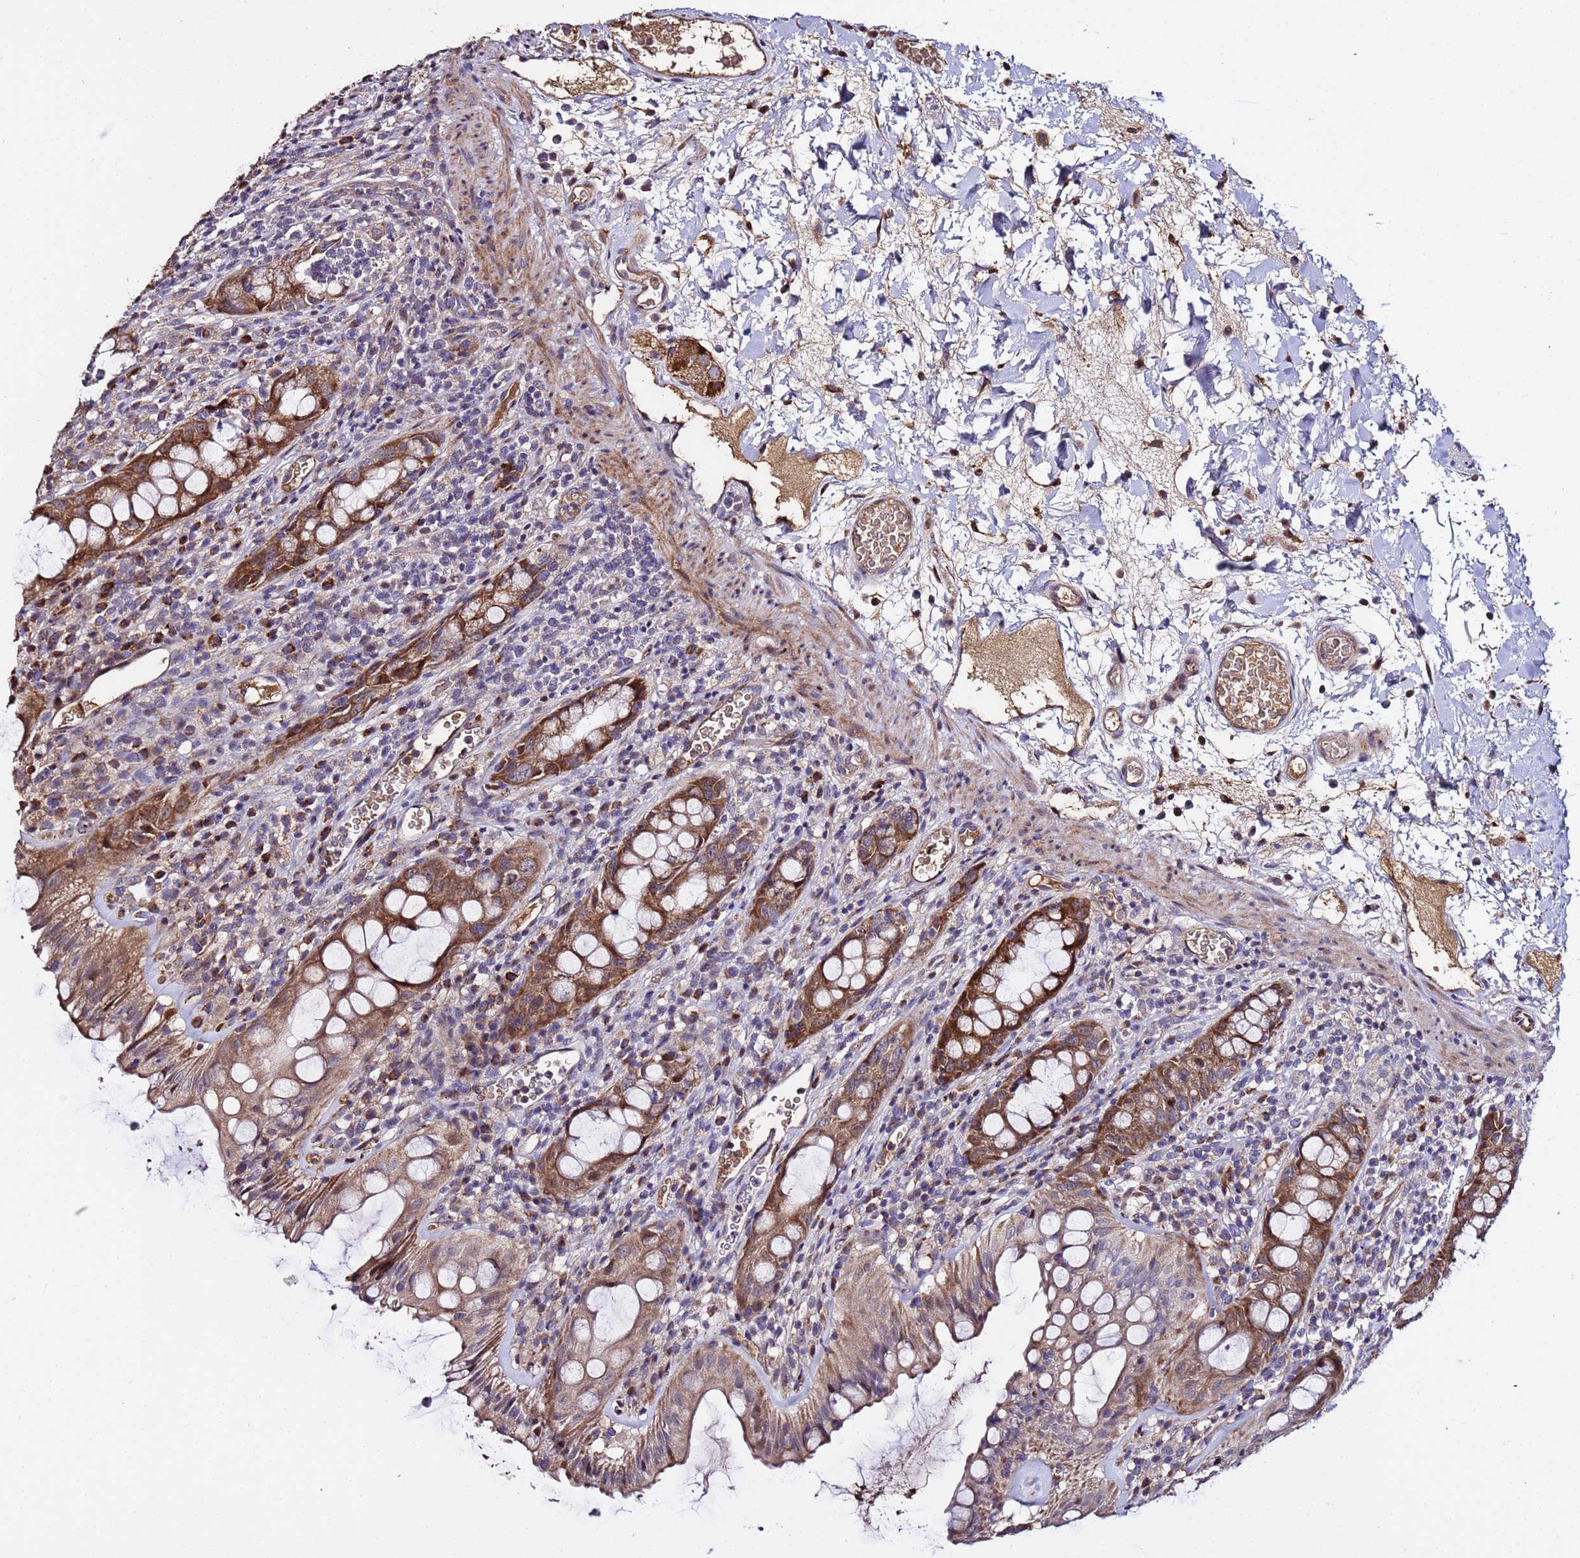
{"staining": {"intensity": "strong", "quantity": ">75%", "location": "cytoplasmic/membranous,nuclear"}, "tissue": "rectum", "cell_type": "Glandular cells", "image_type": "normal", "snomed": [{"axis": "morphology", "description": "Normal tissue, NOS"}, {"axis": "topography", "description": "Rectum"}], "caption": "Brown immunohistochemical staining in normal human rectum displays strong cytoplasmic/membranous,nuclear staining in about >75% of glandular cells.", "gene": "WNK4", "patient": {"sex": "female", "age": 57}}